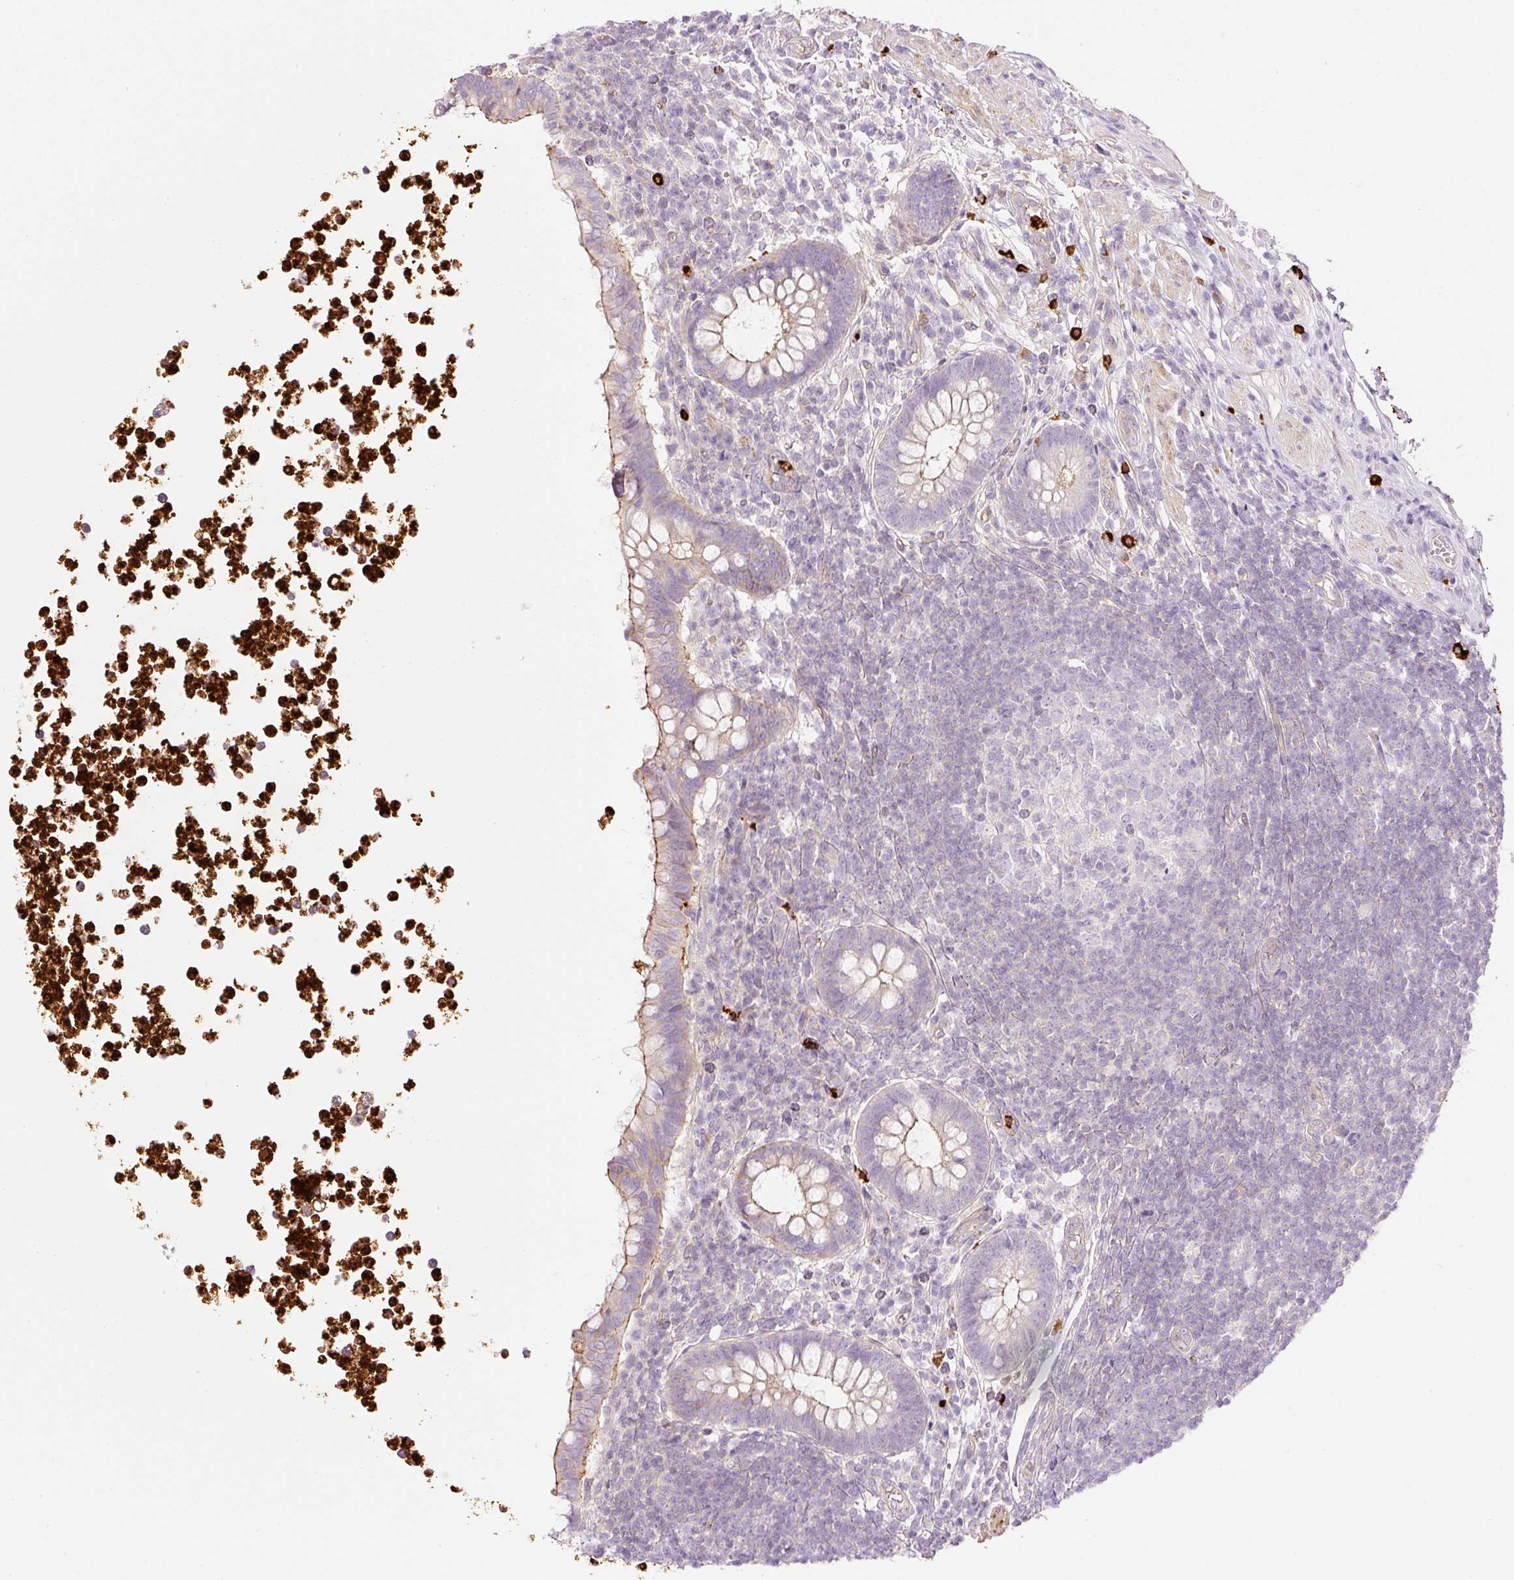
{"staining": {"intensity": "weak", "quantity": "<25%", "location": "cytoplasmic/membranous"}, "tissue": "appendix", "cell_type": "Glandular cells", "image_type": "normal", "snomed": [{"axis": "morphology", "description": "Normal tissue, NOS"}, {"axis": "topography", "description": "Appendix"}], "caption": "The photomicrograph exhibits no staining of glandular cells in normal appendix.", "gene": "MAP3K3", "patient": {"sex": "female", "age": 56}}